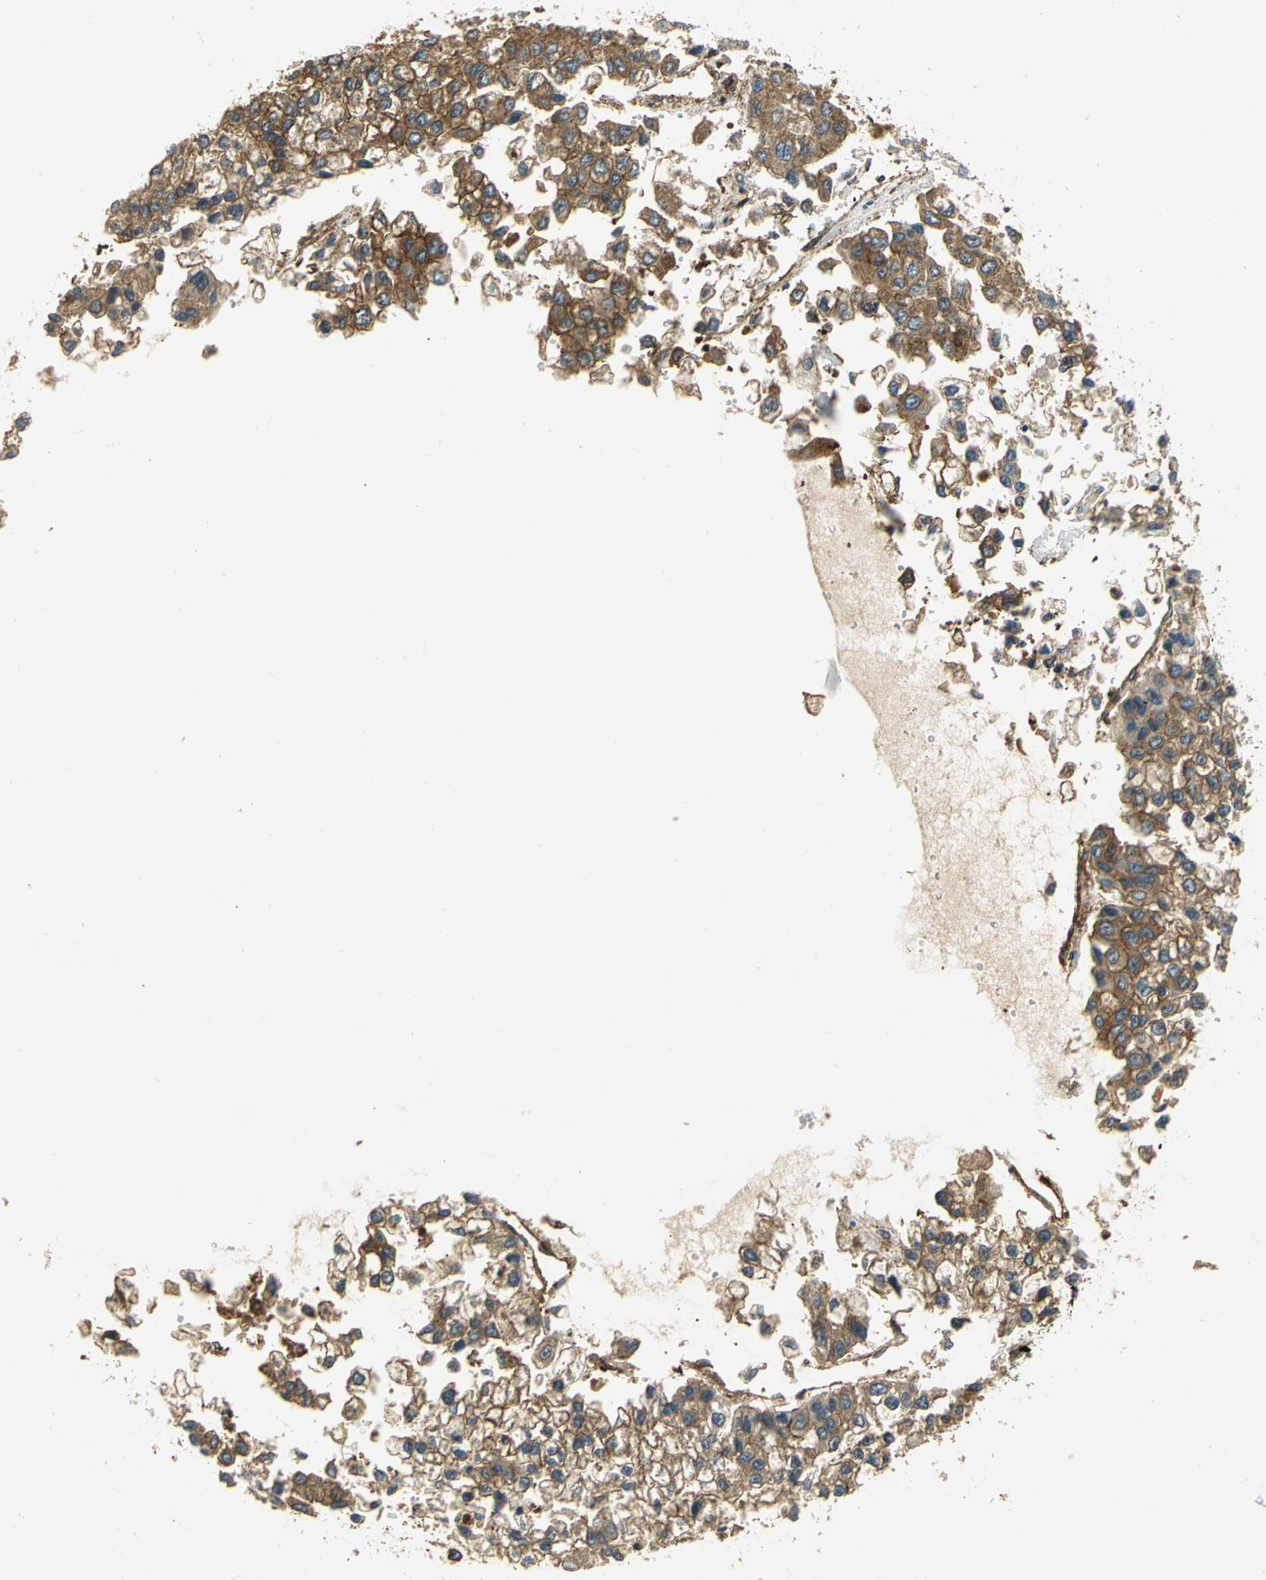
{"staining": {"intensity": "strong", "quantity": ">75%", "location": "cytoplasmic/membranous"}, "tissue": "liver cancer", "cell_type": "Tumor cells", "image_type": "cancer", "snomed": [{"axis": "morphology", "description": "Carcinoma, Hepatocellular, NOS"}, {"axis": "topography", "description": "Liver"}], "caption": "Protein staining exhibits strong cytoplasmic/membranous staining in approximately >75% of tumor cells in liver cancer (hepatocellular carcinoma).", "gene": "TLN1", "patient": {"sex": "female", "age": 66}}